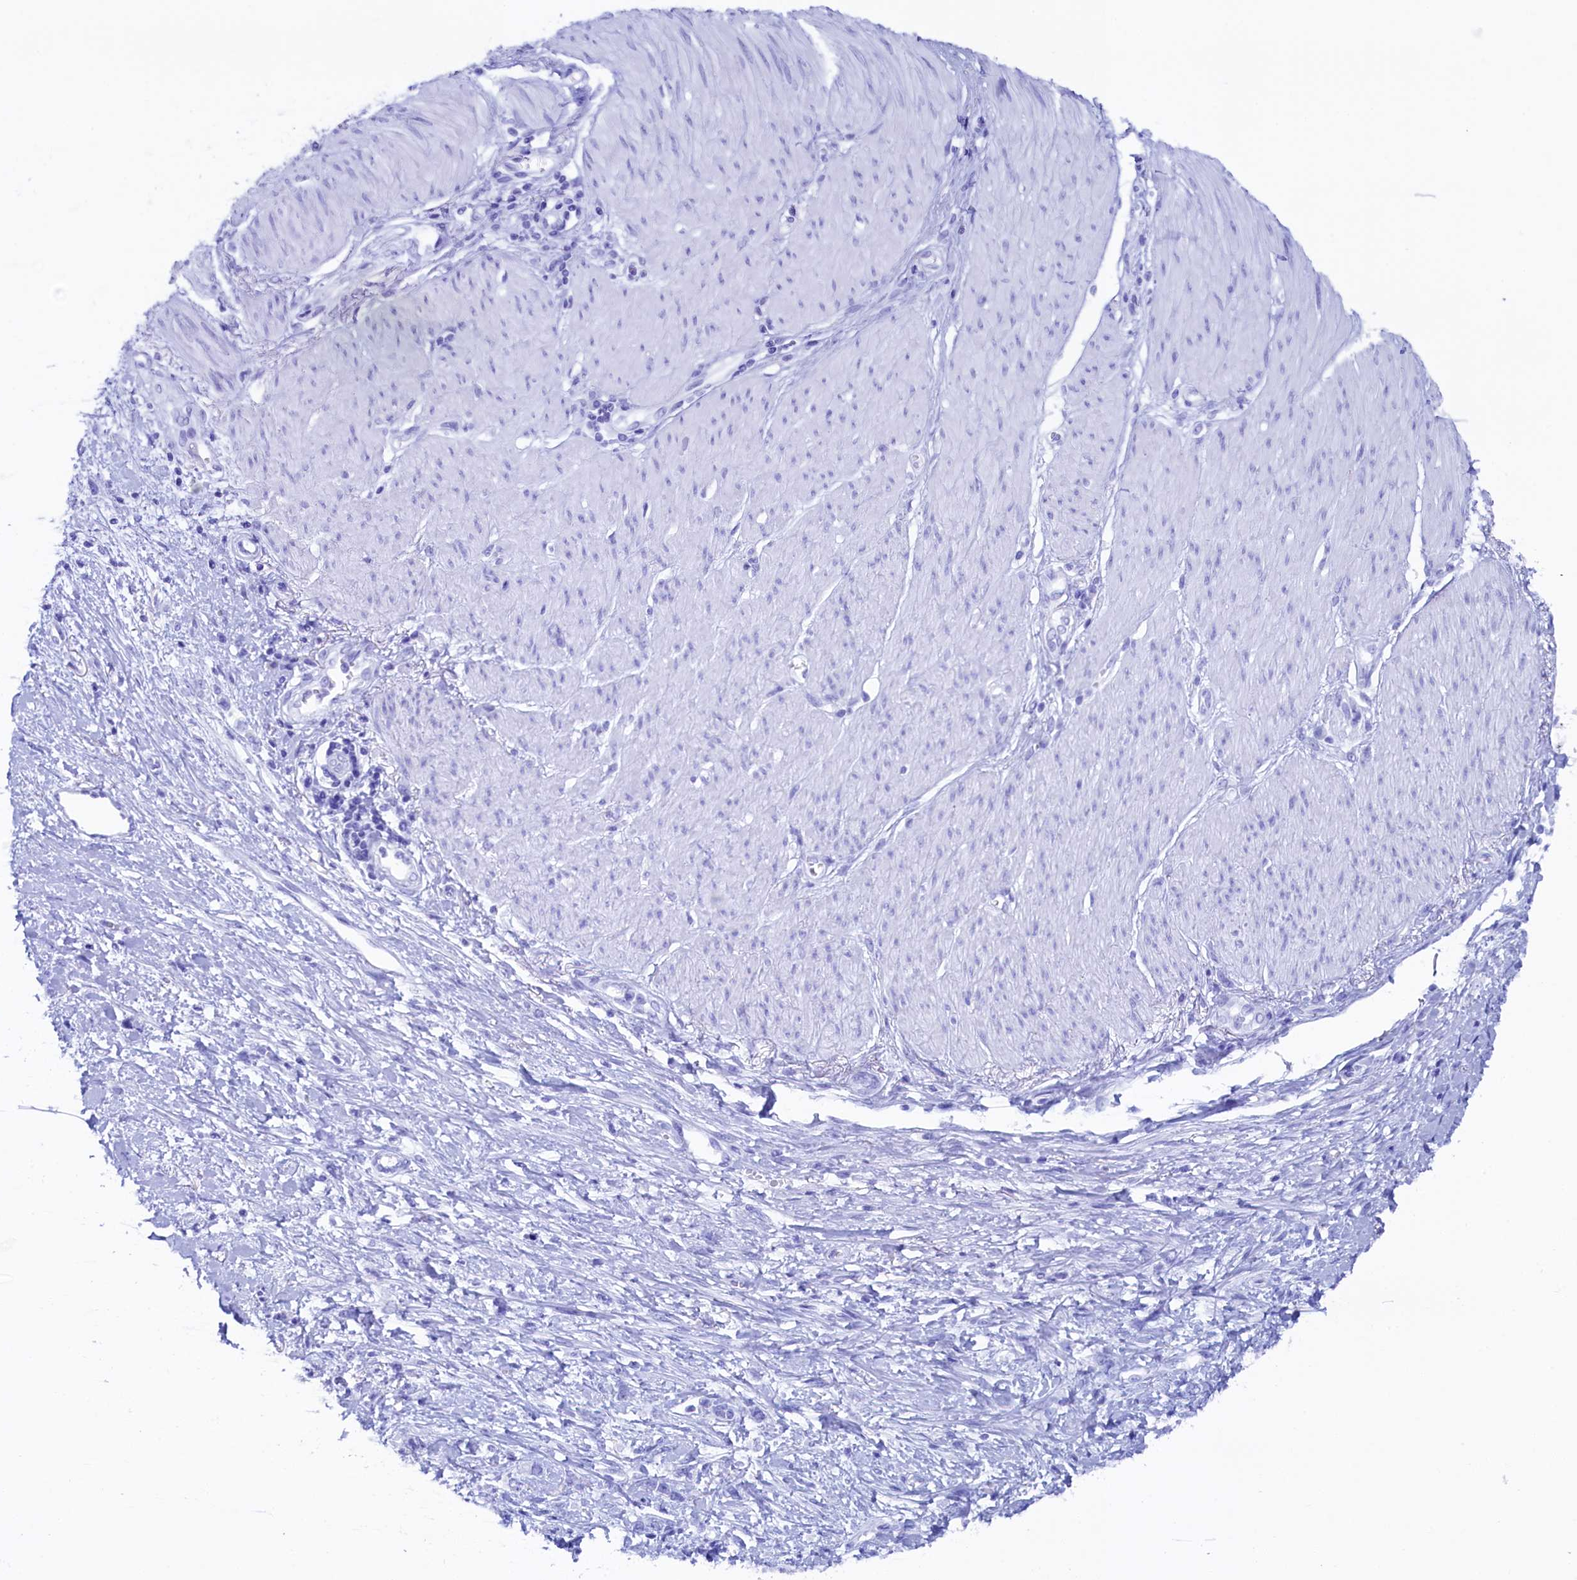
{"staining": {"intensity": "negative", "quantity": "none", "location": "none"}, "tissue": "stomach cancer", "cell_type": "Tumor cells", "image_type": "cancer", "snomed": [{"axis": "morphology", "description": "Adenocarcinoma, NOS"}, {"axis": "topography", "description": "Stomach"}], "caption": "The histopathology image demonstrates no significant expression in tumor cells of stomach adenocarcinoma. The staining was performed using DAB to visualize the protein expression in brown, while the nuclei were stained in blue with hematoxylin (Magnification: 20x).", "gene": "FLYWCH2", "patient": {"sex": "female", "age": 76}}